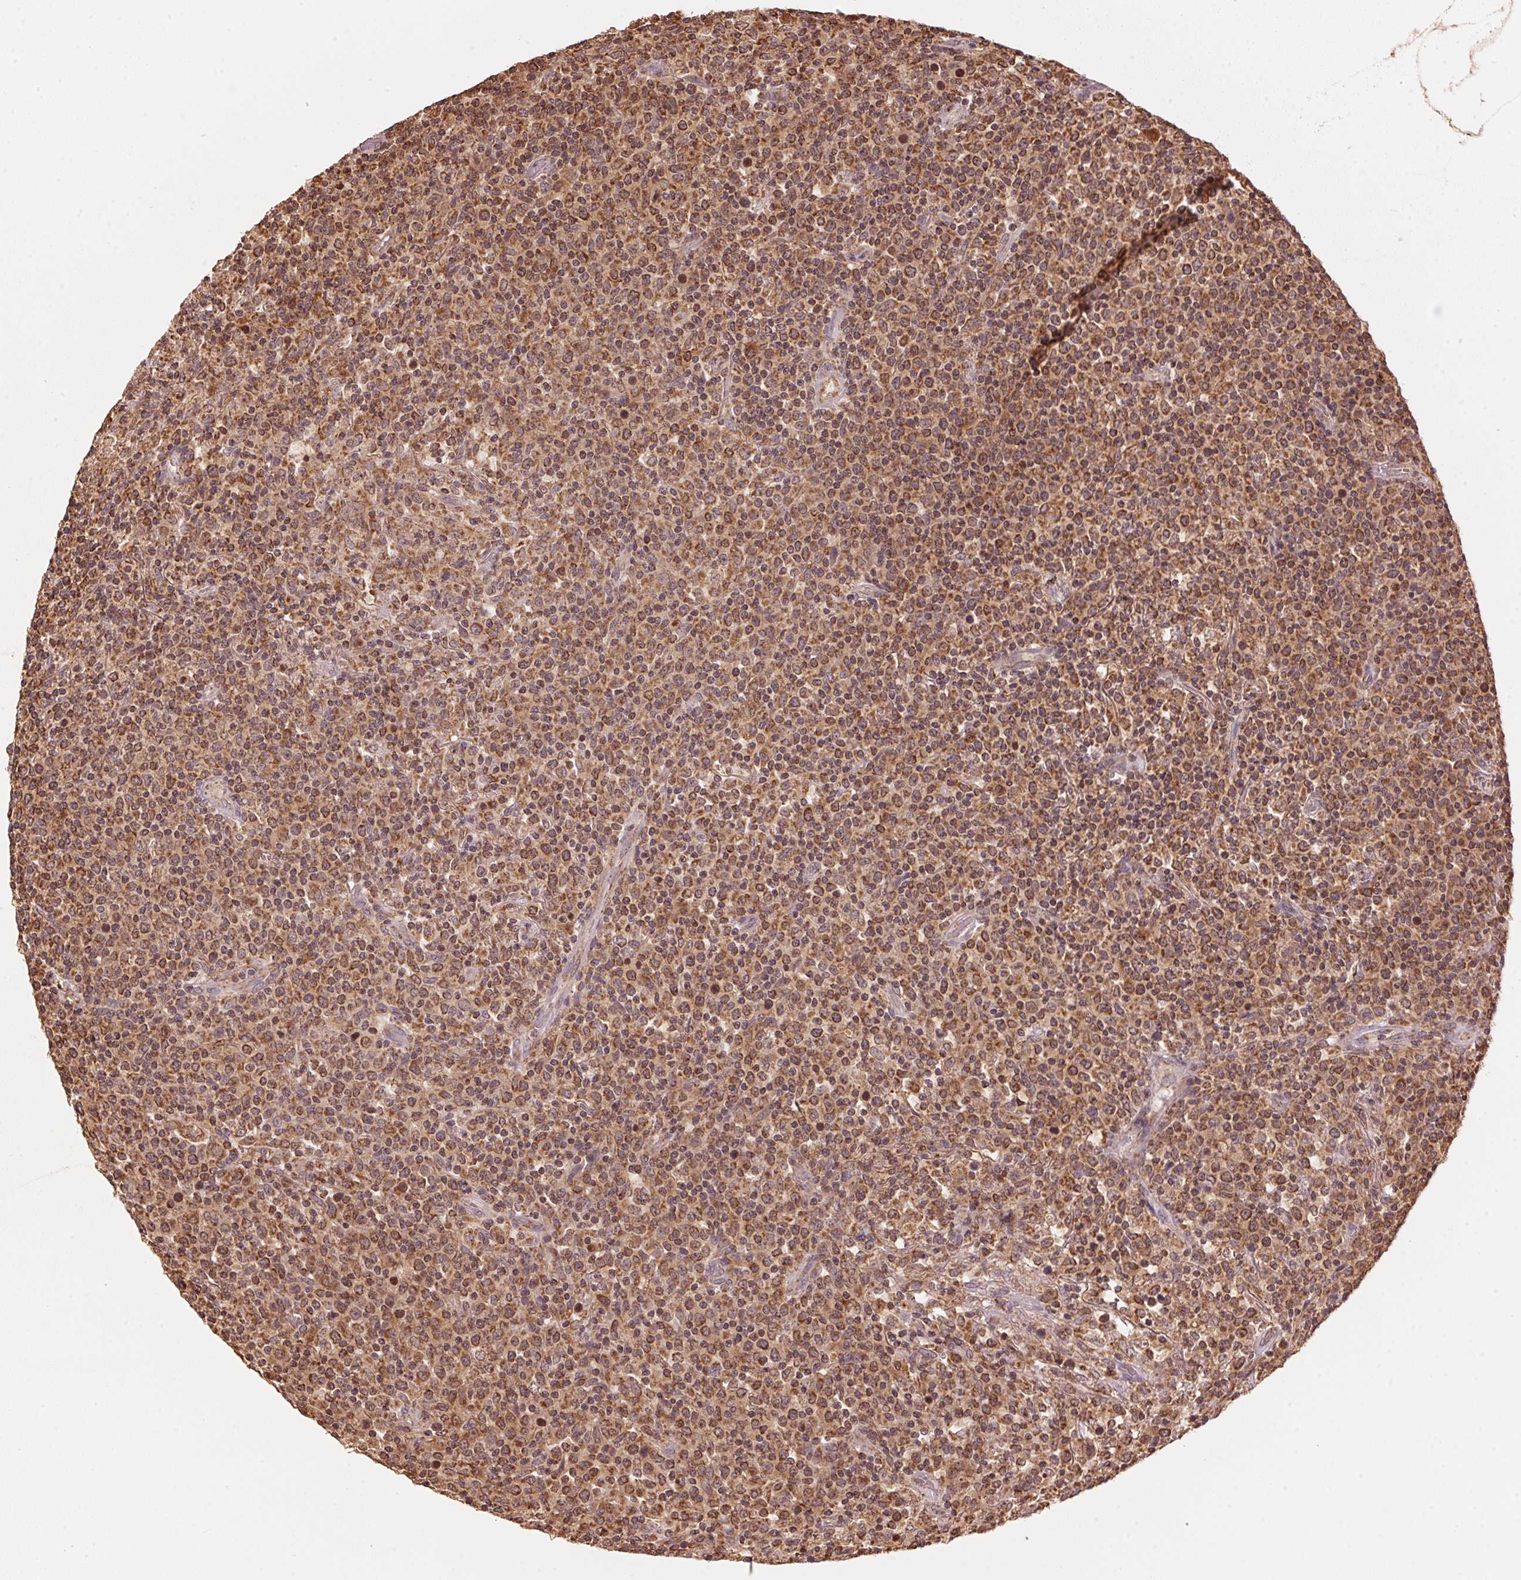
{"staining": {"intensity": "moderate", "quantity": ">75%", "location": "cytoplasmic/membranous"}, "tissue": "lymphoma", "cell_type": "Tumor cells", "image_type": "cancer", "snomed": [{"axis": "morphology", "description": "Malignant lymphoma, non-Hodgkin's type, High grade"}, {"axis": "topography", "description": "Lung"}], "caption": "Human lymphoma stained with a brown dye demonstrates moderate cytoplasmic/membranous positive positivity in about >75% of tumor cells.", "gene": "ARHGAP6", "patient": {"sex": "male", "age": 79}}